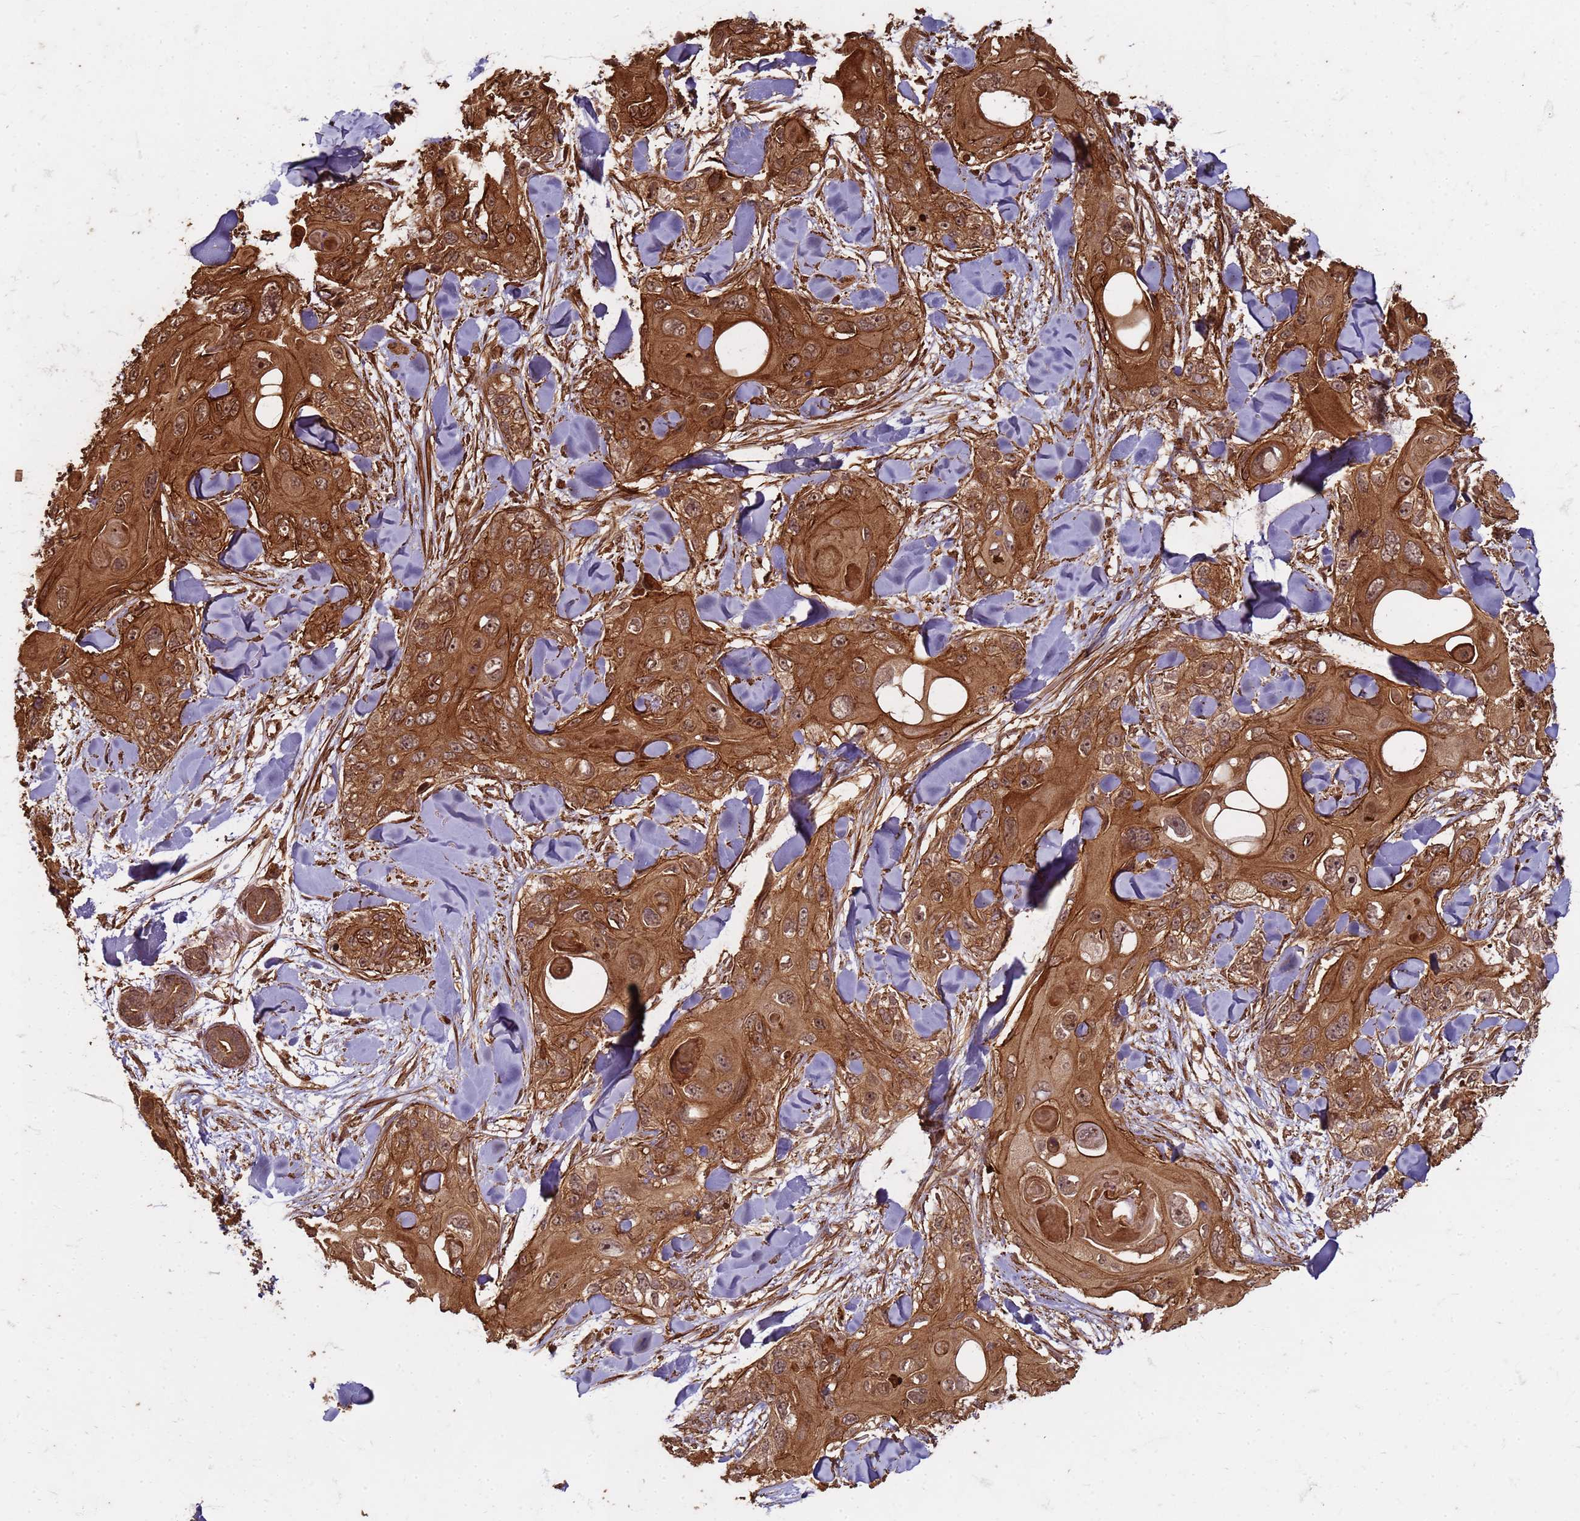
{"staining": {"intensity": "moderate", "quantity": ">75%", "location": "cytoplasmic/membranous,nuclear"}, "tissue": "skin cancer", "cell_type": "Tumor cells", "image_type": "cancer", "snomed": [{"axis": "morphology", "description": "Normal tissue, NOS"}, {"axis": "morphology", "description": "Squamous cell carcinoma, NOS"}, {"axis": "topography", "description": "Skin"}], "caption": "IHC photomicrograph of human skin squamous cell carcinoma stained for a protein (brown), which shows medium levels of moderate cytoplasmic/membranous and nuclear positivity in about >75% of tumor cells.", "gene": "KIF26A", "patient": {"sex": "male", "age": 72}}